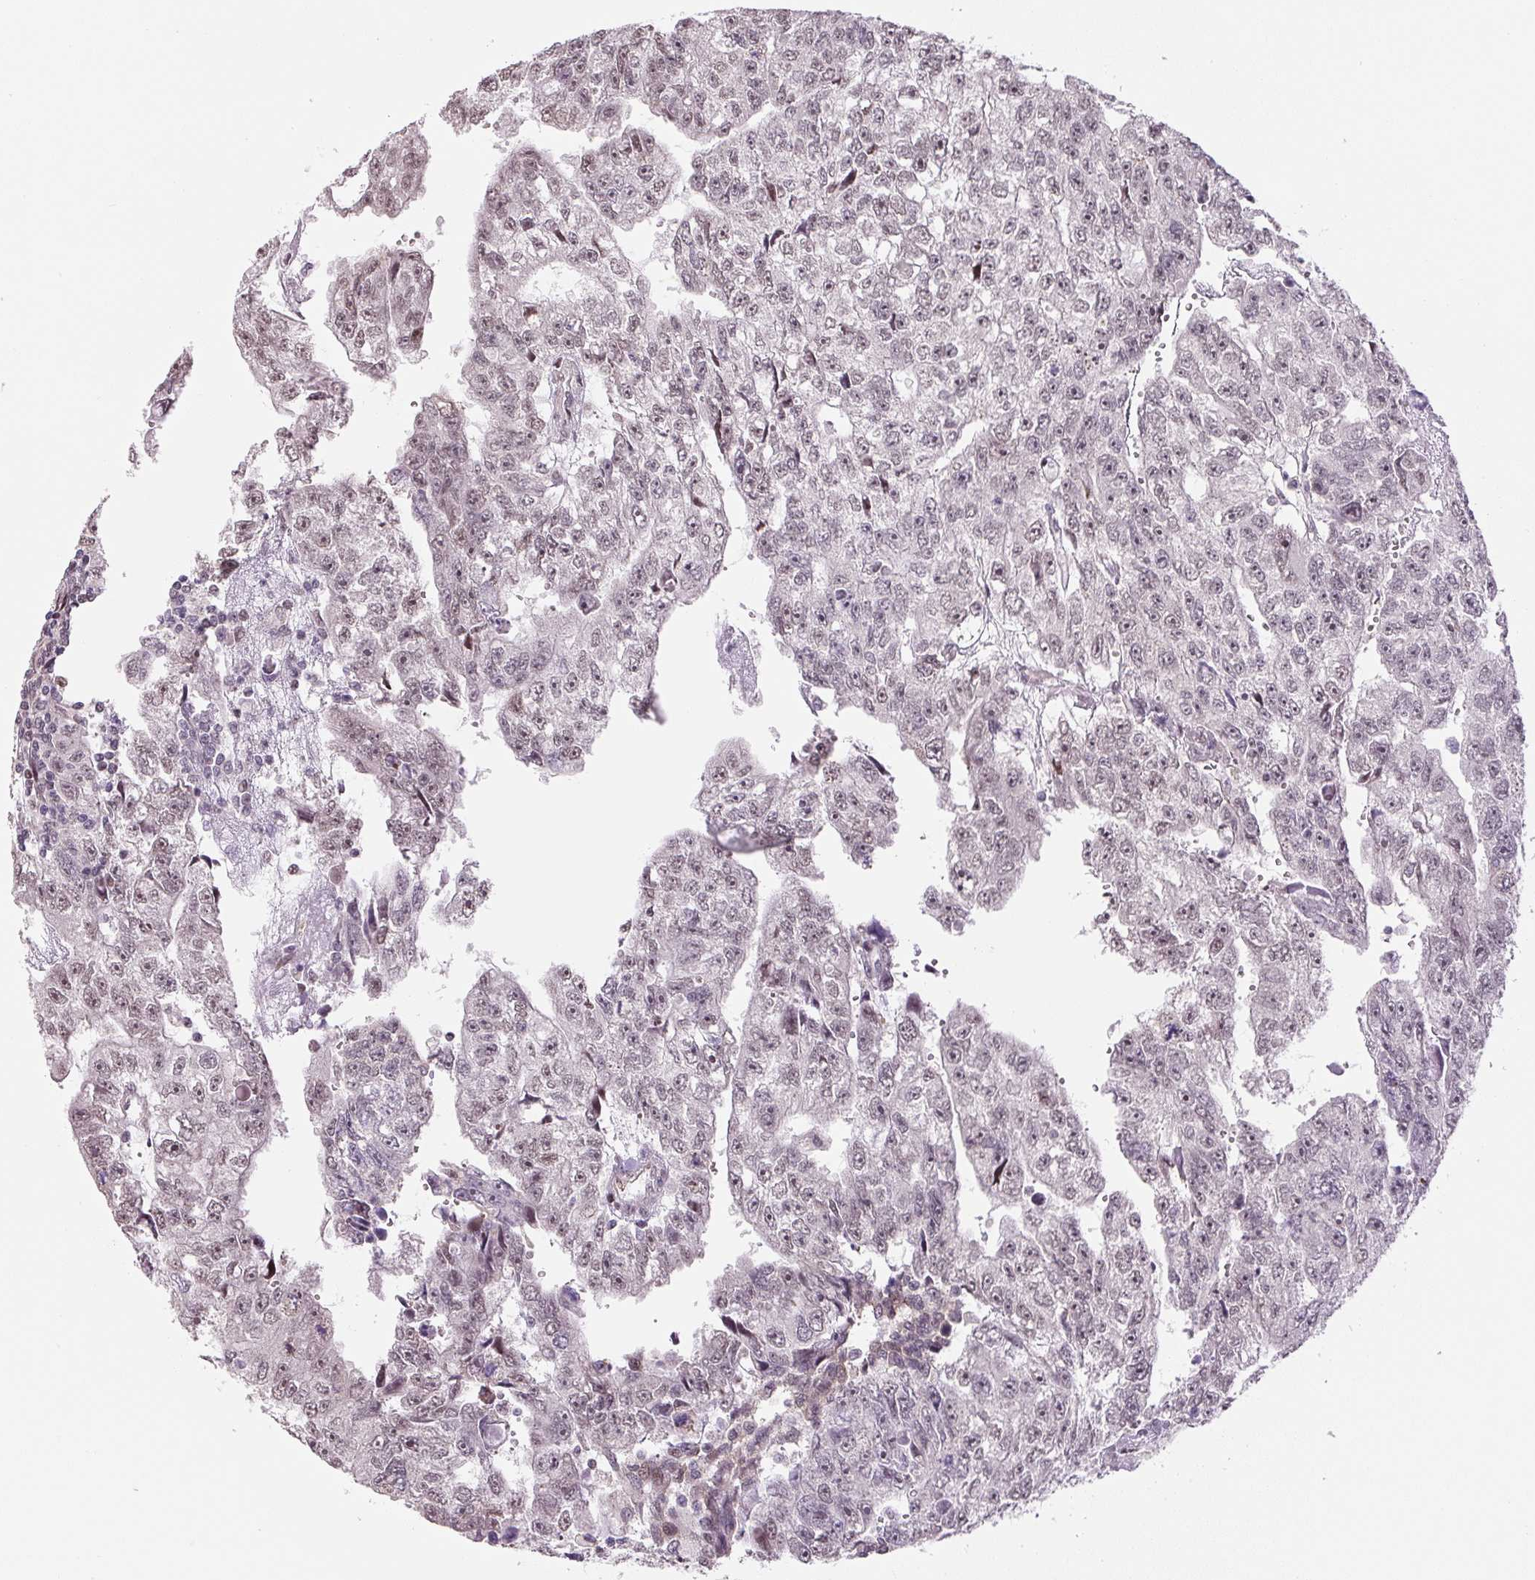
{"staining": {"intensity": "weak", "quantity": ">75%", "location": "nuclear"}, "tissue": "testis cancer", "cell_type": "Tumor cells", "image_type": "cancer", "snomed": [{"axis": "morphology", "description": "Carcinoma, Embryonal, NOS"}, {"axis": "topography", "description": "Testis"}], "caption": "Testis embryonal carcinoma stained with DAB IHC exhibits low levels of weak nuclear expression in about >75% of tumor cells.", "gene": "TCFL5", "patient": {"sex": "male", "age": 20}}